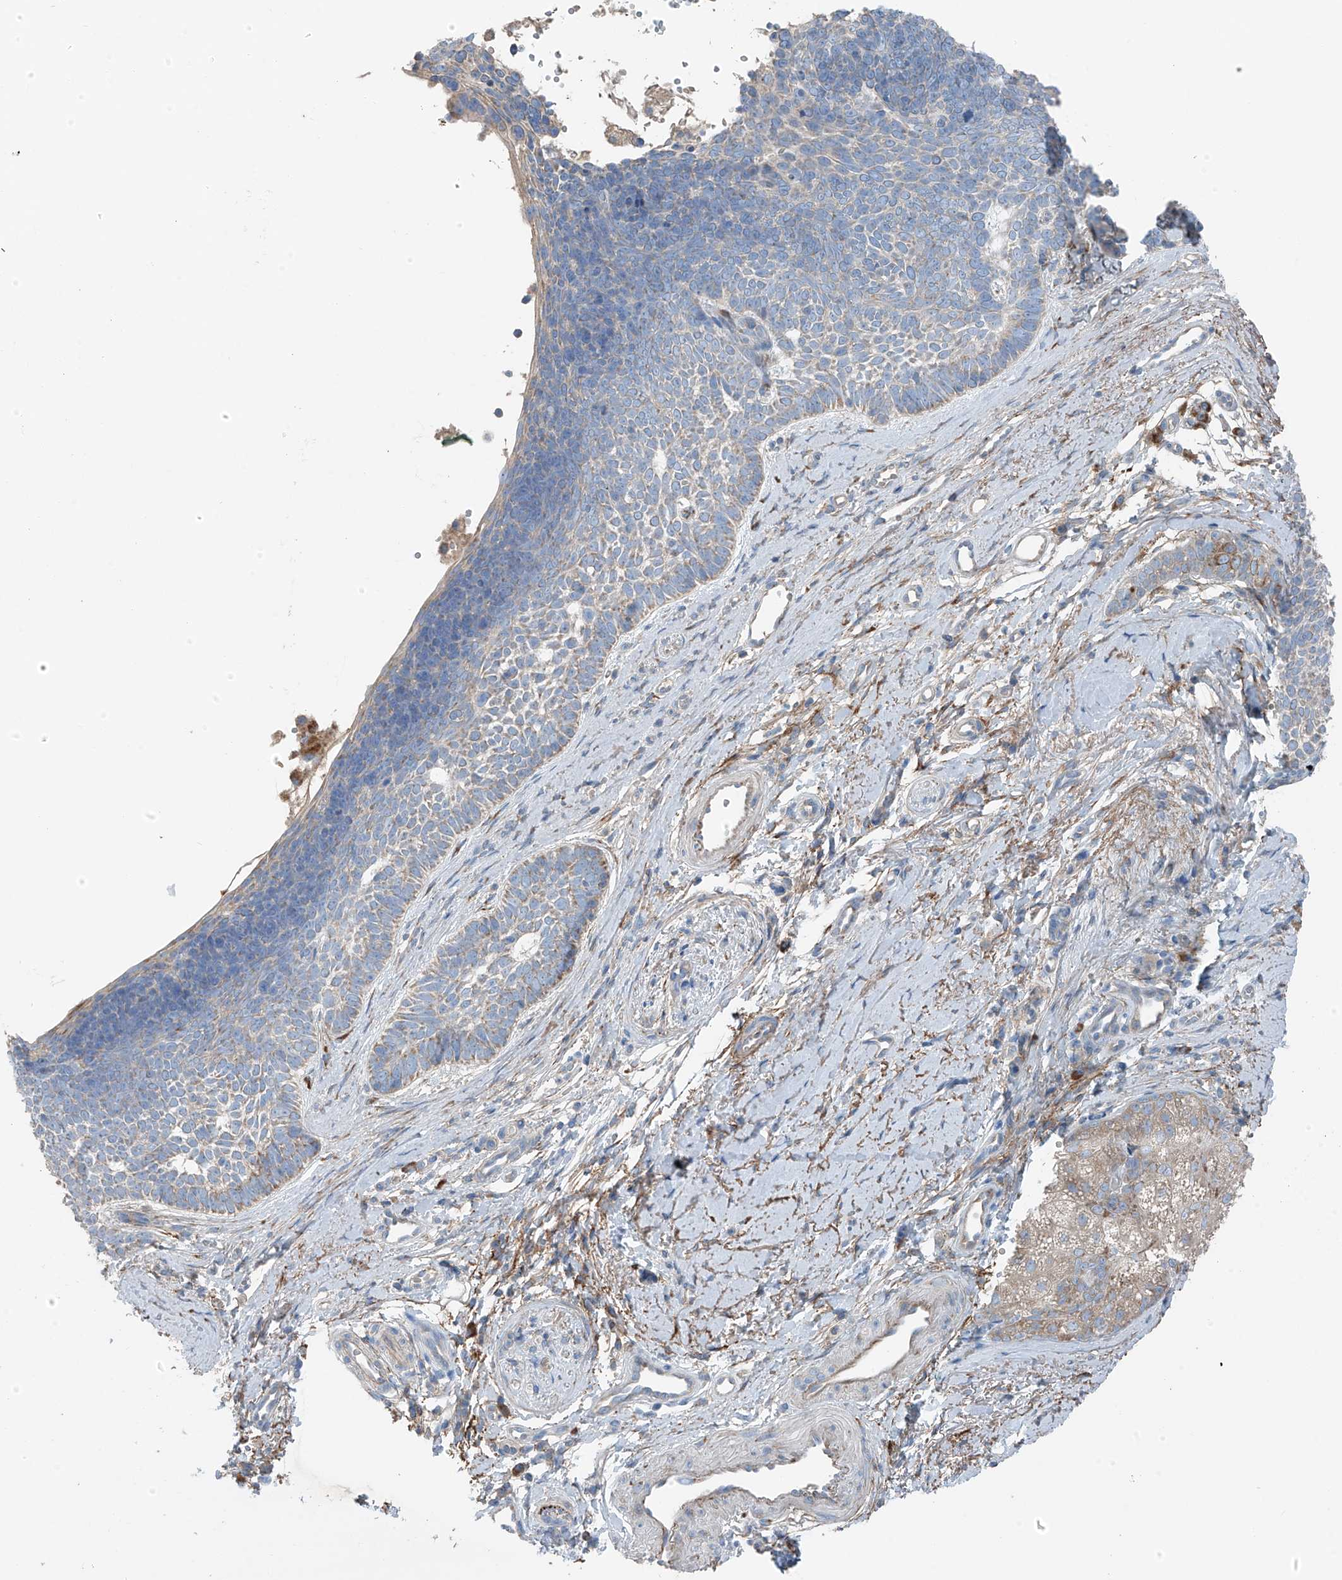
{"staining": {"intensity": "negative", "quantity": "none", "location": "none"}, "tissue": "skin cancer", "cell_type": "Tumor cells", "image_type": "cancer", "snomed": [{"axis": "morphology", "description": "Basal cell carcinoma"}, {"axis": "topography", "description": "Skin"}], "caption": "A micrograph of skin cancer (basal cell carcinoma) stained for a protein reveals no brown staining in tumor cells. (Stains: DAB (3,3'-diaminobenzidine) immunohistochemistry with hematoxylin counter stain, Microscopy: brightfield microscopy at high magnification).", "gene": "GALNTL6", "patient": {"sex": "female", "age": 81}}